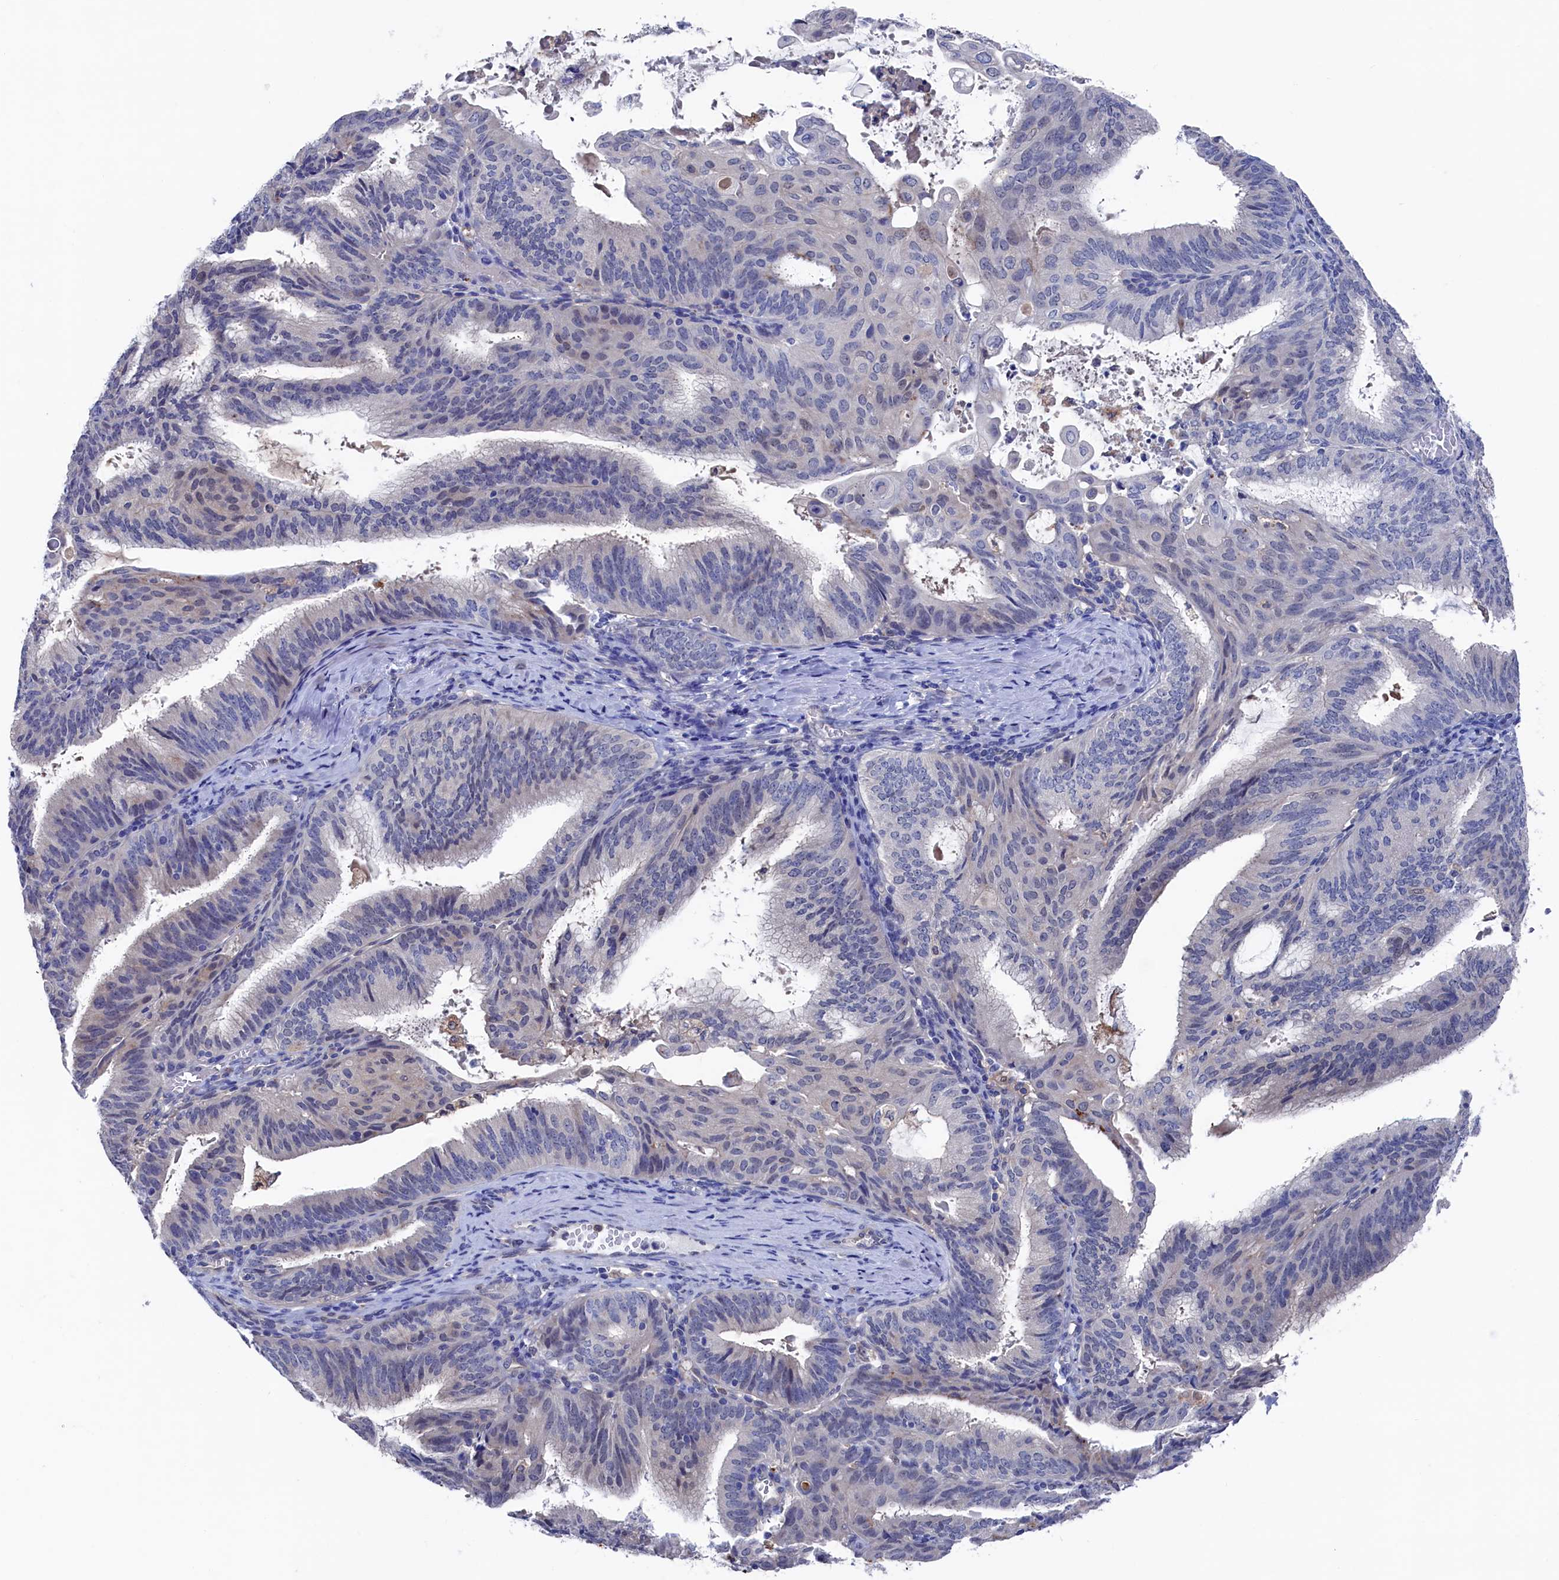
{"staining": {"intensity": "negative", "quantity": "none", "location": "none"}, "tissue": "endometrial cancer", "cell_type": "Tumor cells", "image_type": "cancer", "snomed": [{"axis": "morphology", "description": "Adenocarcinoma, NOS"}, {"axis": "topography", "description": "Endometrium"}], "caption": "There is no significant expression in tumor cells of adenocarcinoma (endometrial). The staining is performed using DAB brown chromogen with nuclei counter-stained in using hematoxylin.", "gene": "RNH1", "patient": {"sex": "female", "age": 49}}